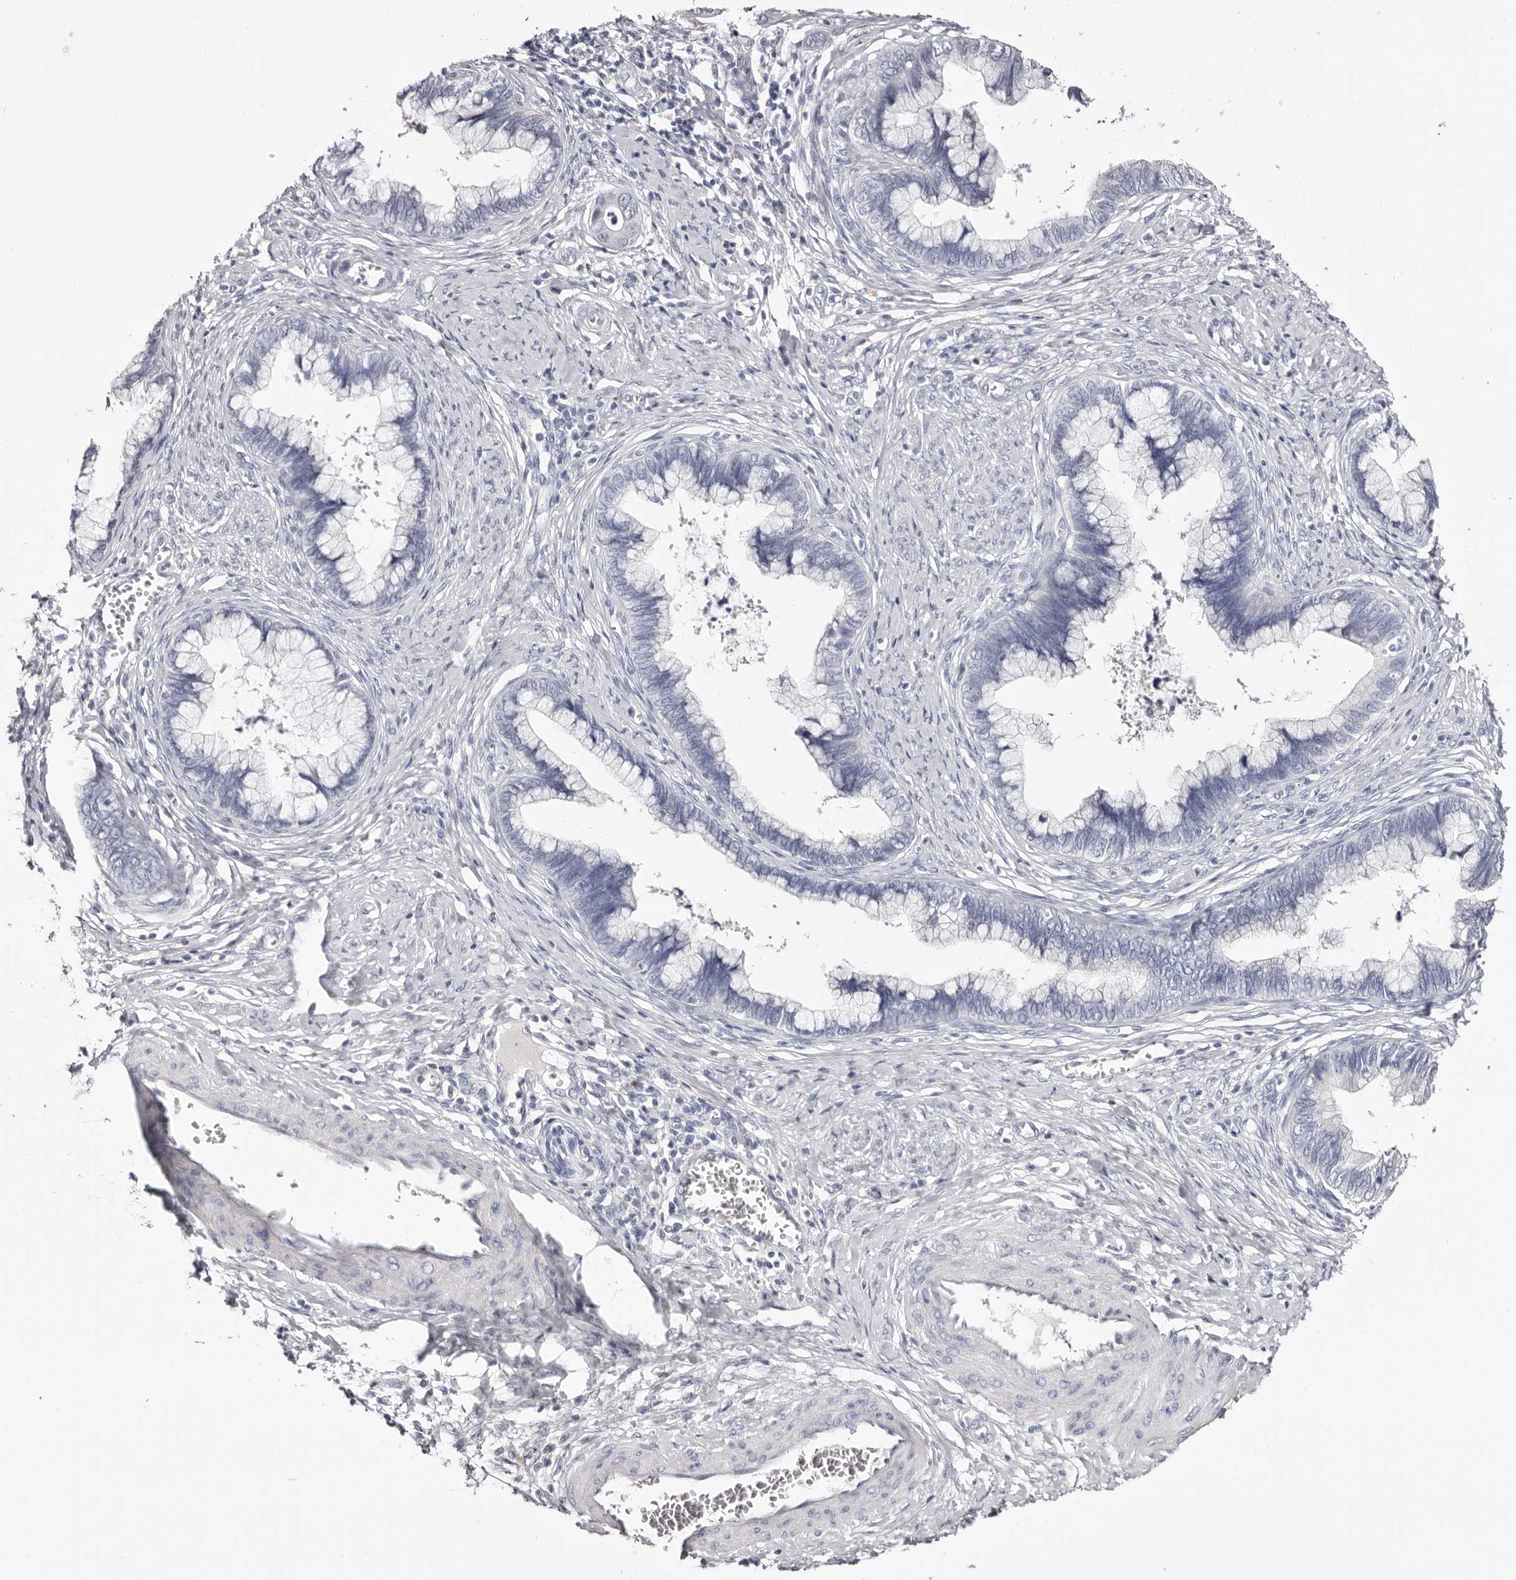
{"staining": {"intensity": "negative", "quantity": "none", "location": "none"}, "tissue": "cervical cancer", "cell_type": "Tumor cells", "image_type": "cancer", "snomed": [{"axis": "morphology", "description": "Adenocarcinoma, NOS"}, {"axis": "topography", "description": "Cervix"}], "caption": "Tumor cells show no significant expression in cervical cancer (adenocarcinoma).", "gene": "AKNAD1", "patient": {"sex": "female", "age": 44}}